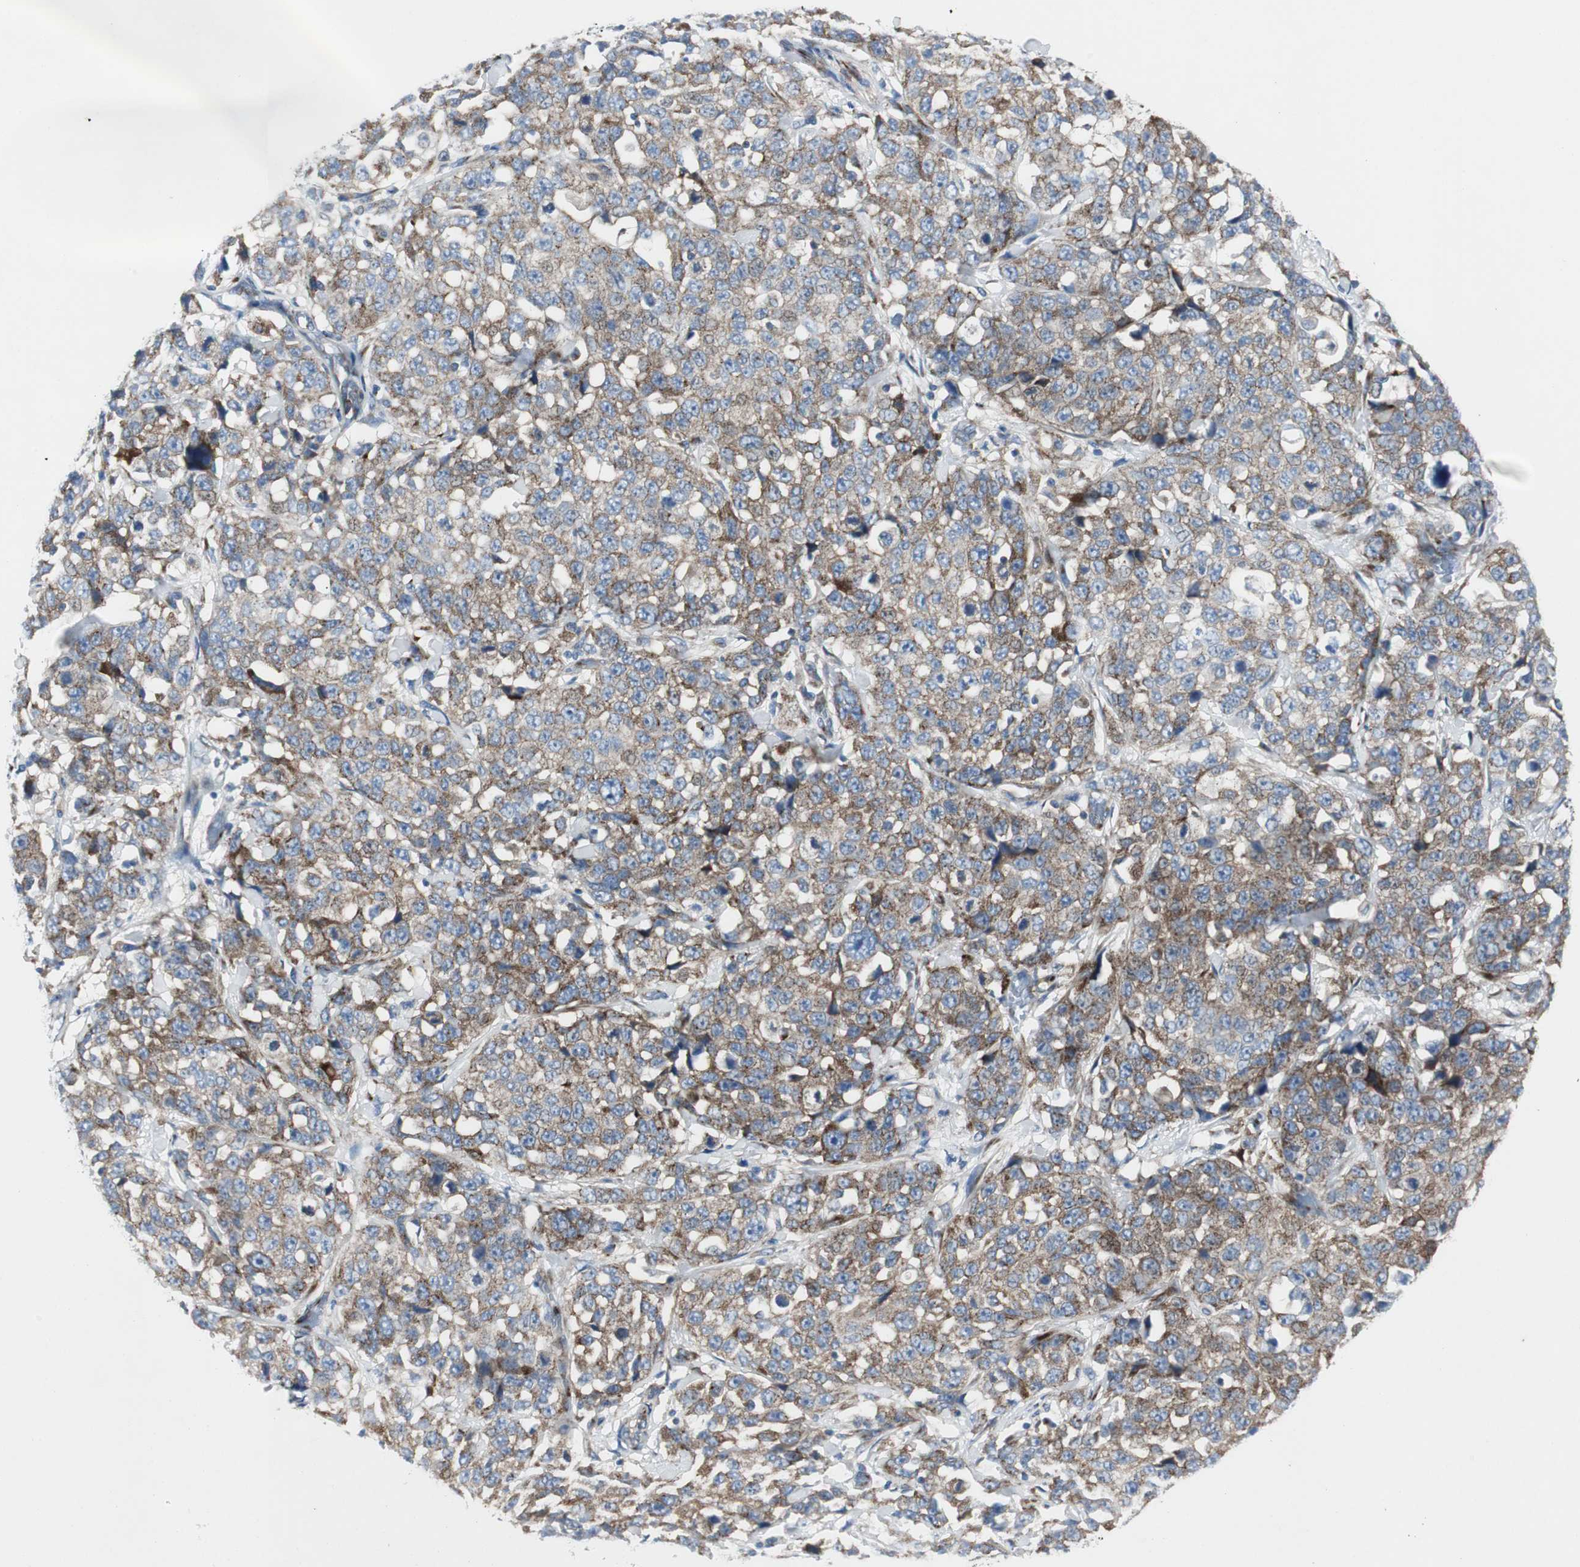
{"staining": {"intensity": "moderate", "quantity": ">75%", "location": "cytoplasmic/membranous"}, "tissue": "stomach cancer", "cell_type": "Tumor cells", "image_type": "cancer", "snomed": [{"axis": "morphology", "description": "Normal tissue, NOS"}, {"axis": "morphology", "description": "Adenocarcinoma, NOS"}, {"axis": "topography", "description": "Stomach"}], "caption": "Immunohistochemistry photomicrograph of neoplastic tissue: stomach adenocarcinoma stained using immunohistochemistry (IHC) displays medium levels of moderate protein expression localized specifically in the cytoplasmic/membranous of tumor cells, appearing as a cytoplasmic/membranous brown color.", "gene": "BBC3", "patient": {"sex": "male", "age": 48}}